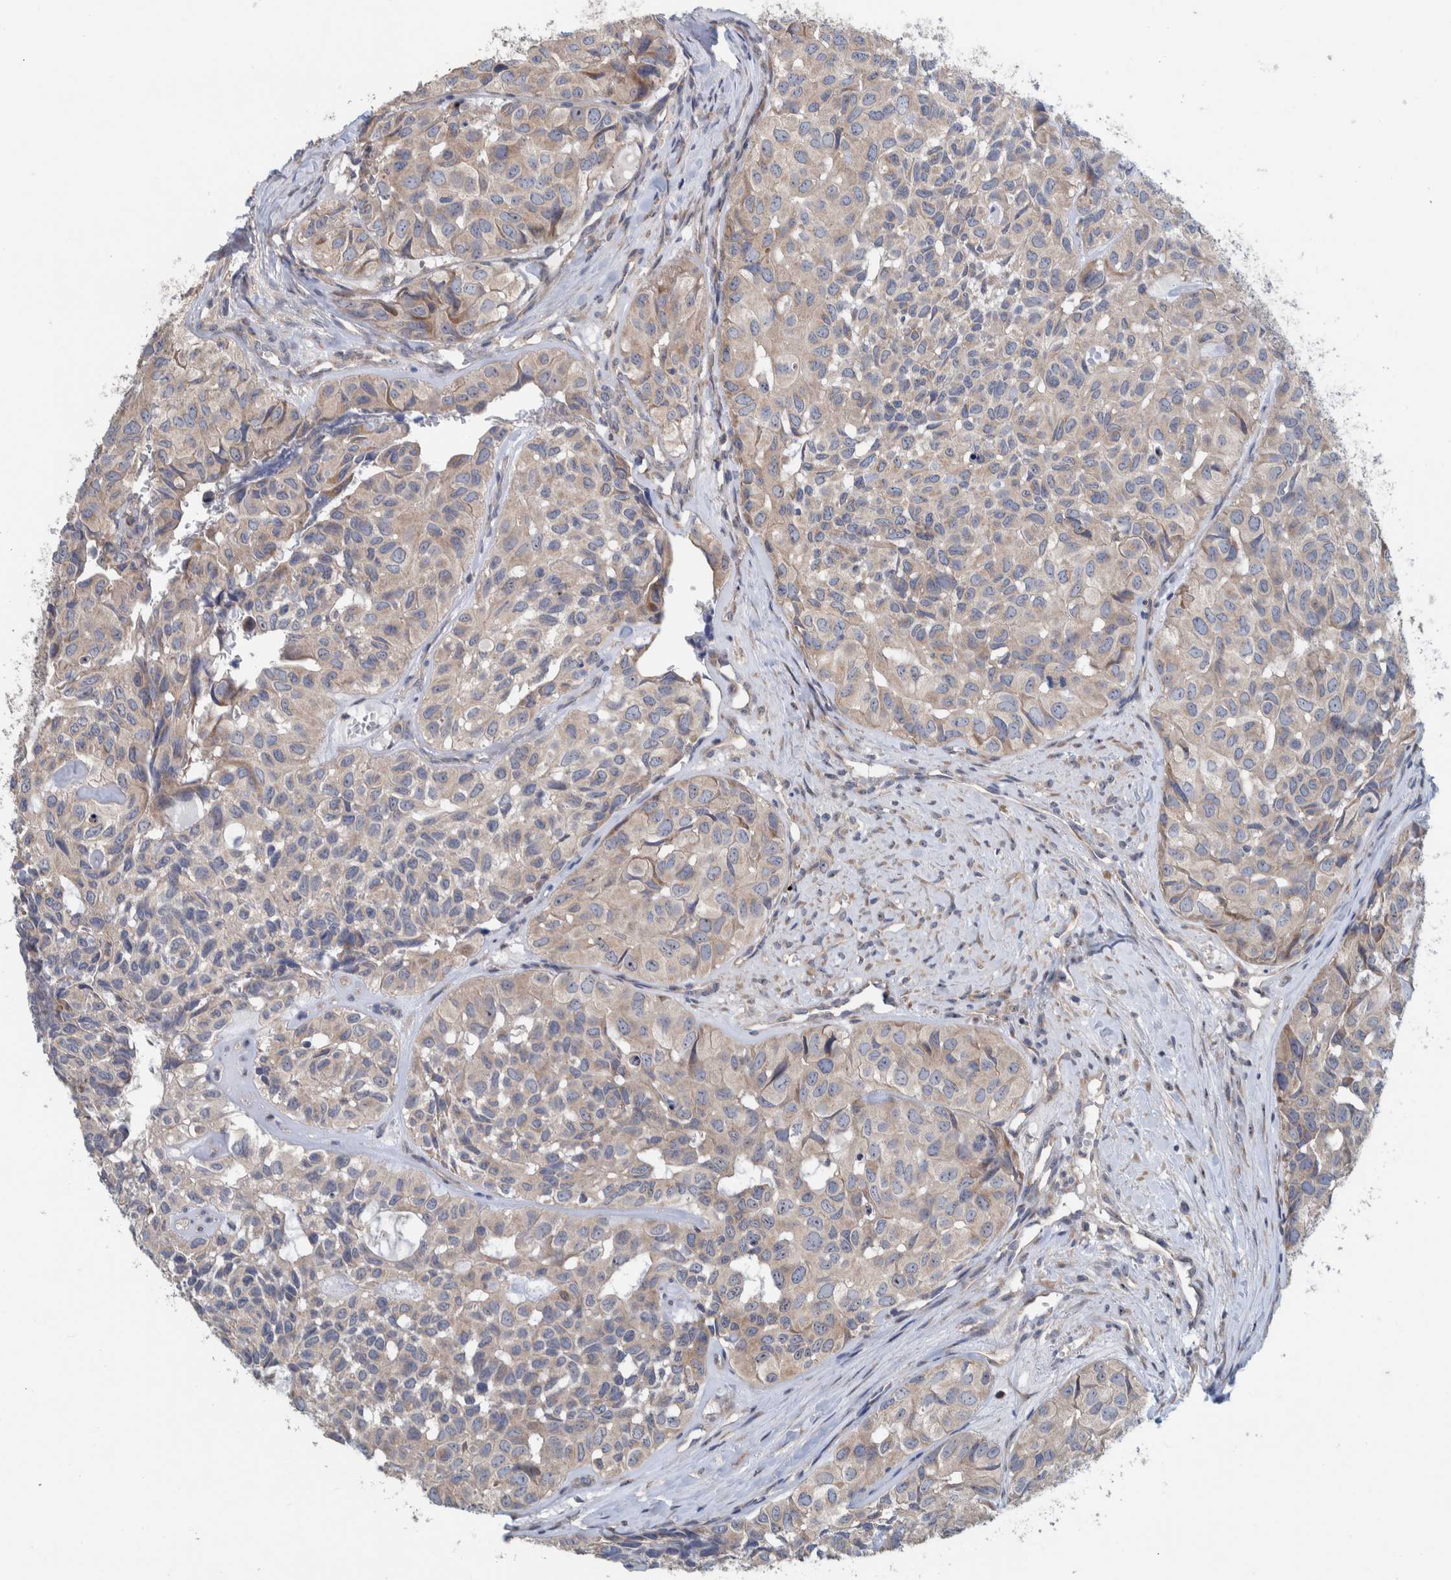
{"staining": {"intensity": "weak", "quantity": "<25%", "location": "cytoplasmic/membranous"}, "tissue": "head and neck cancer", "cell_type": "Tumor cells", "image_type": "cancer", "snomed": [{"axis": "morphology", "description": "Adenocarcinoma, NOS"}, {"axis": "topography", "description": "Salivary gland, NOS"}, {"axis": "topography", "description": "Head-Neck"}], "caption": "Head and neck cancer (adenocarcinoma) was stained to show a protein in brown. There is no significant staining in tumor cells.", "gene": "CCM2", "patient": {"sex": "female", "age": 76}}